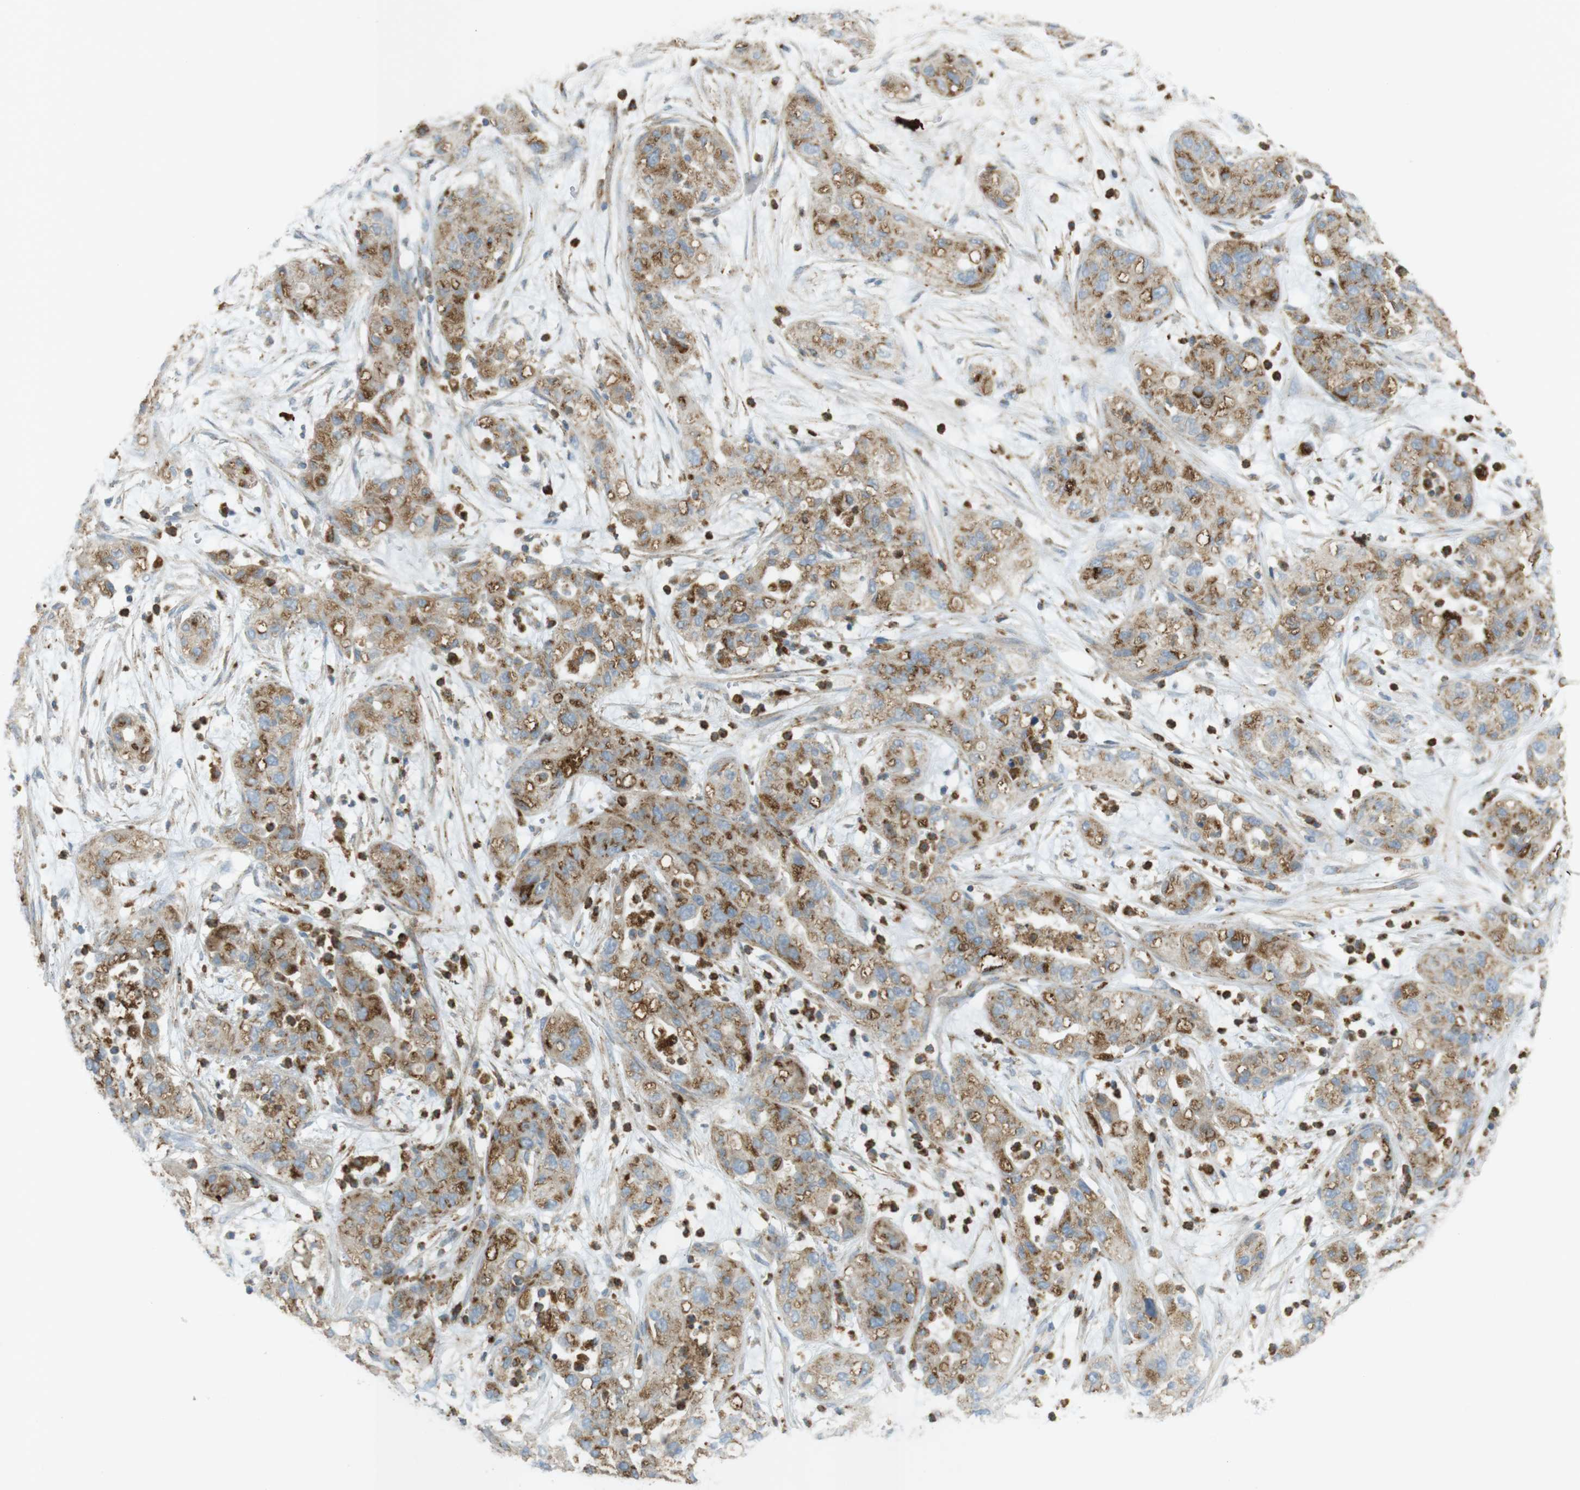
{"staining": {"intensity": "moderate", "quantity": ">75%", "location": "cytoplasmic/membranous"}, "tissue": "pancreatic cancer", "cell_type": "Tumor cells", "image_type": "cancer", "snomed": [{"axis": "morphology", "description": "Adenocarcinoma, NOS"}, {"axis": "topography", "description": "Pancreas"}], "caption": "Immunohistochemical staining of human pancreatic cancer (adenocarcinoma) displays medium levels of moderate cytoplasmic/membranous positivity in about >75% of tumor cells.", "gene": "LAMP1", "patient": {"sex": "female", "age": 78}}